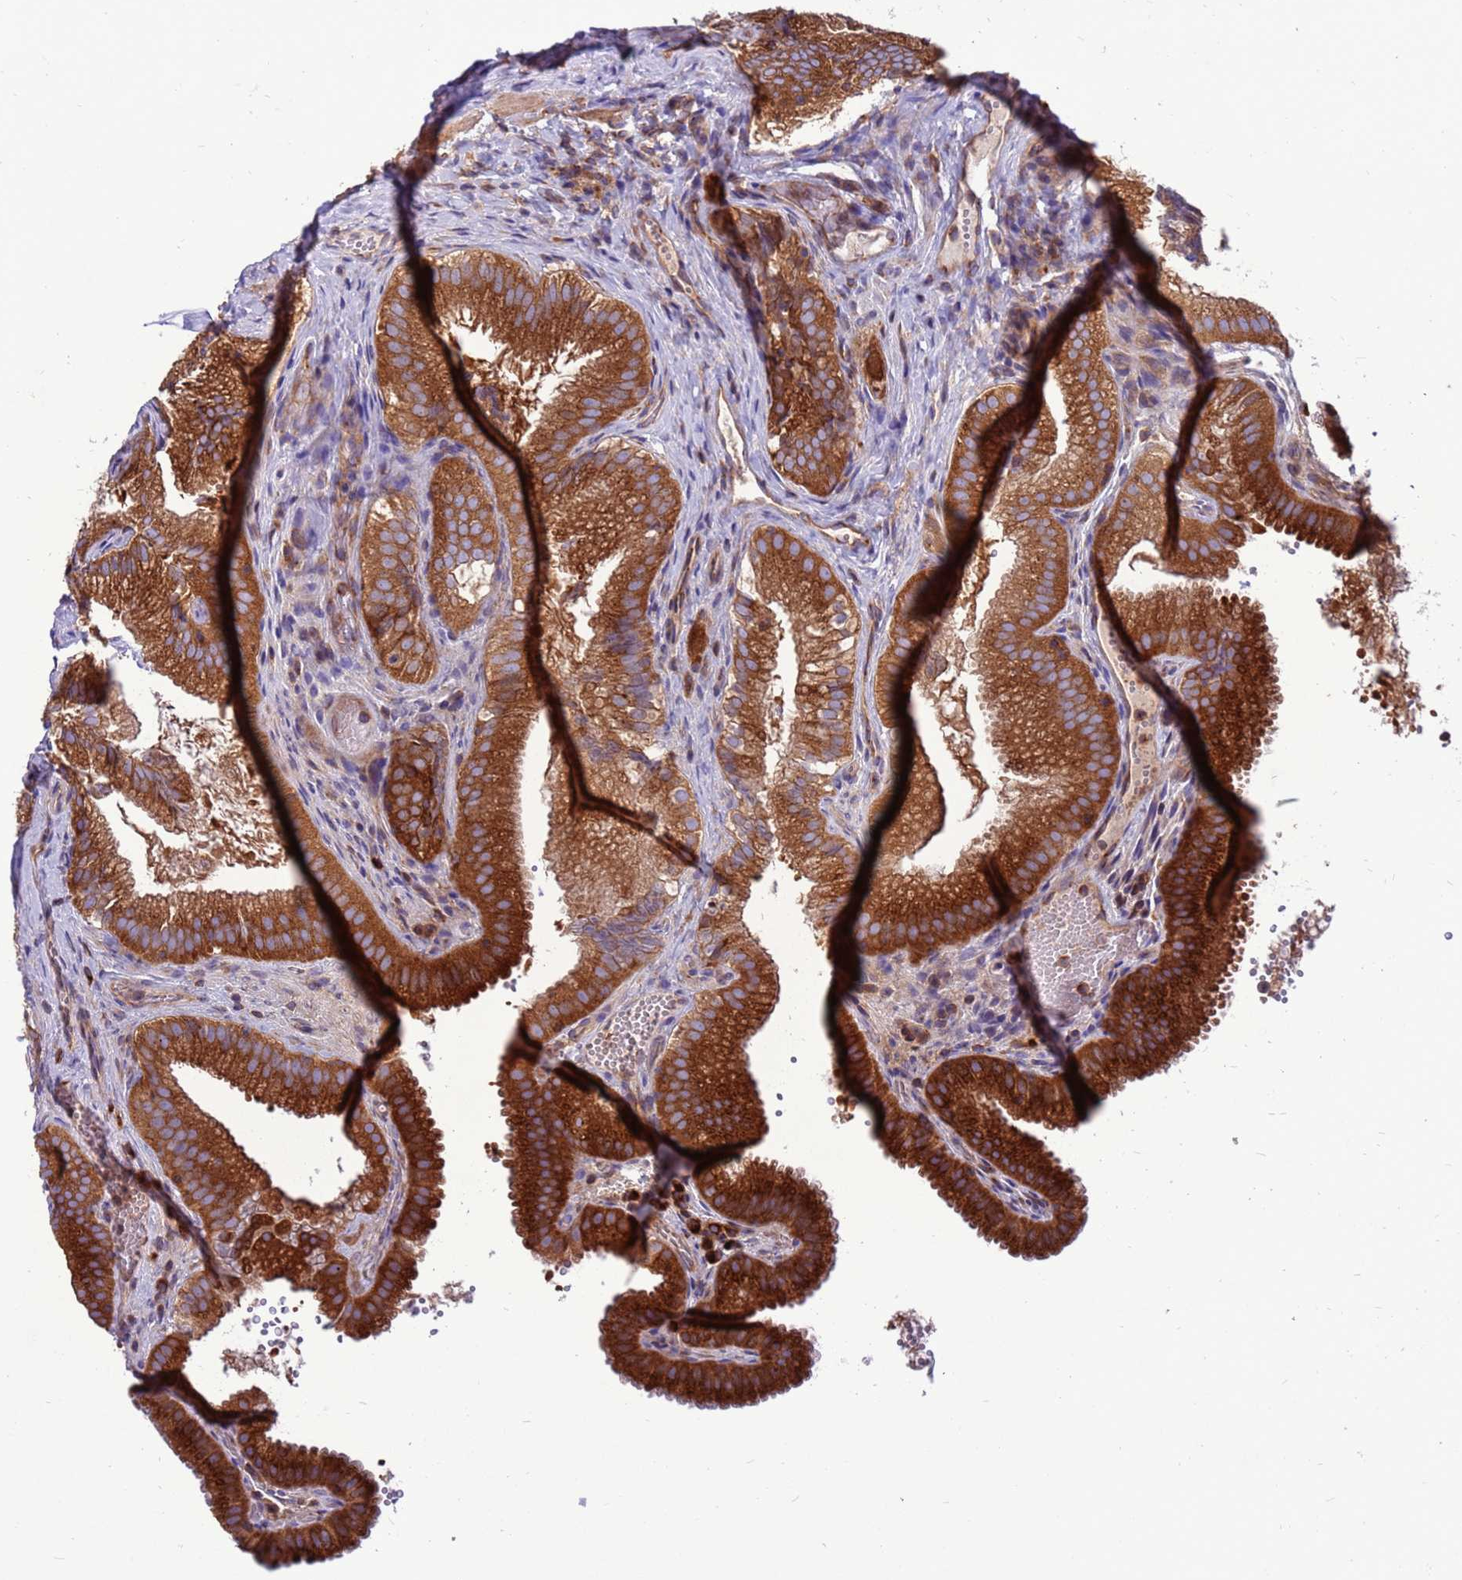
{"staining": {"intensity": "strong", "quantity": ">75%", "location": "cytoplasmic/membranous"}, "tissue": "gallbladder", "cell_type": "Glandular cells", "image_type": "normal", "snomed": [{"axis": "morphology", "description": "Normal tissue, NOS"}, {"axis": "topography", "description": "Gallbladder"}], "caption": "Immunohistochemical staining of unremarkable human gallbladder shows strong cytoplasmic/membranous protein staining in approximately >75% of glandular cells.", "gene": "ZC3HAV1", "patient": {"sex": "female", "age": 30}}